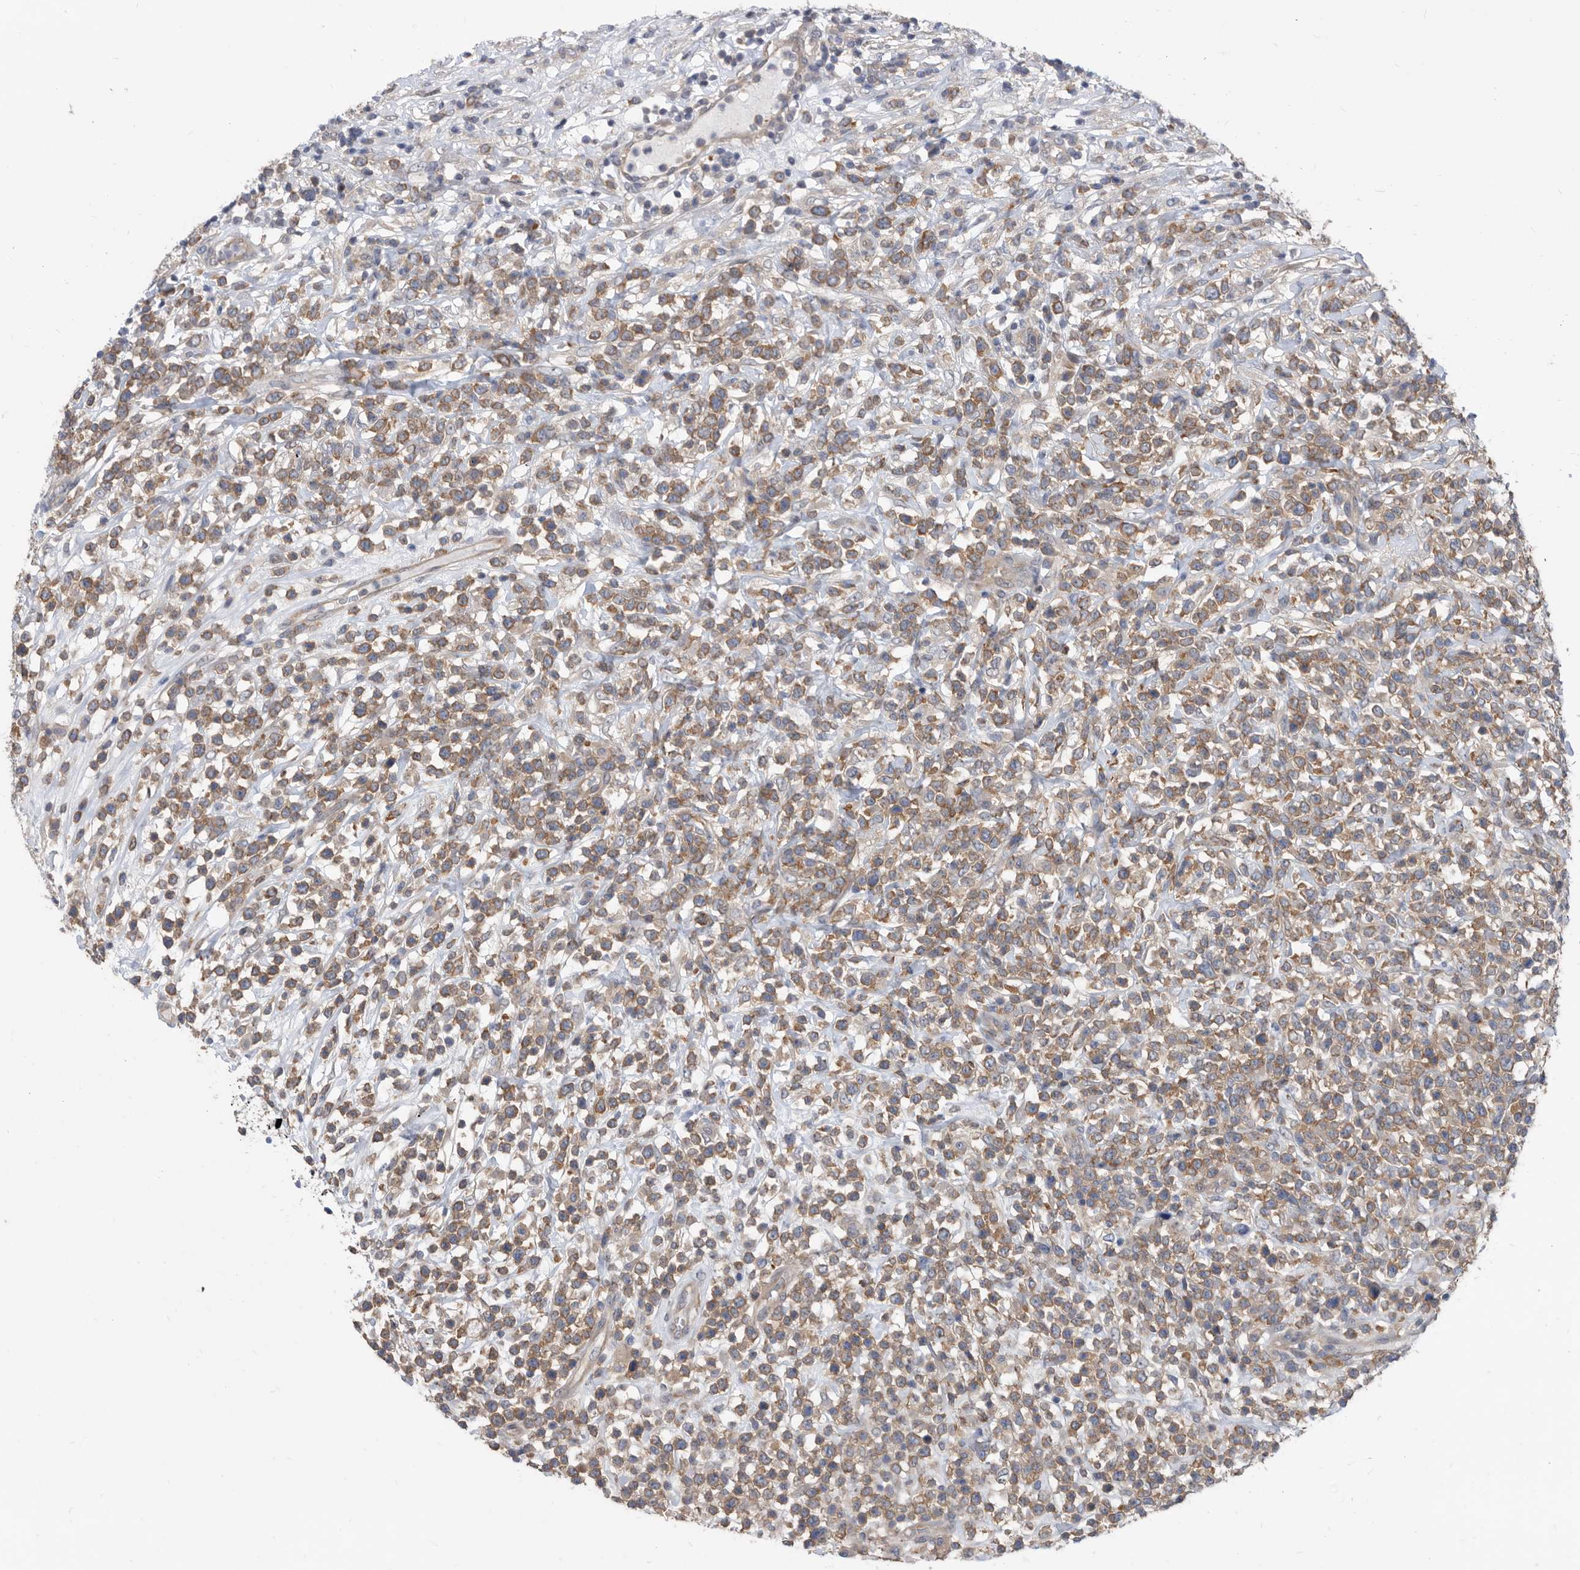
{"staining": {"intensity": "moderate", "quantity": ">75%", "location": "cytoplasmic/membranous"}, "tissue": "lymphoma", "cell_type": "Tumor cells", "image_type": "cancer", "snomed": [{"axis": "morphology", "description": "Malignant lymphoma, non-Hodgkin's type, High grade"}, {"axis": "topography", "description": "Colon"}], "caption": "Immunohistochemical staining of malignant lymphoma, non-Hodgkin's type (high-grade) displays medium levels of moderate cytoplasmic/membranous staining in approximately >75% of tumor cells. (brown staining indicates protein expression, while blue staining denotes nuclei).", "gene": "CCT4", "patient": {"sex": "female", "age": 53}}